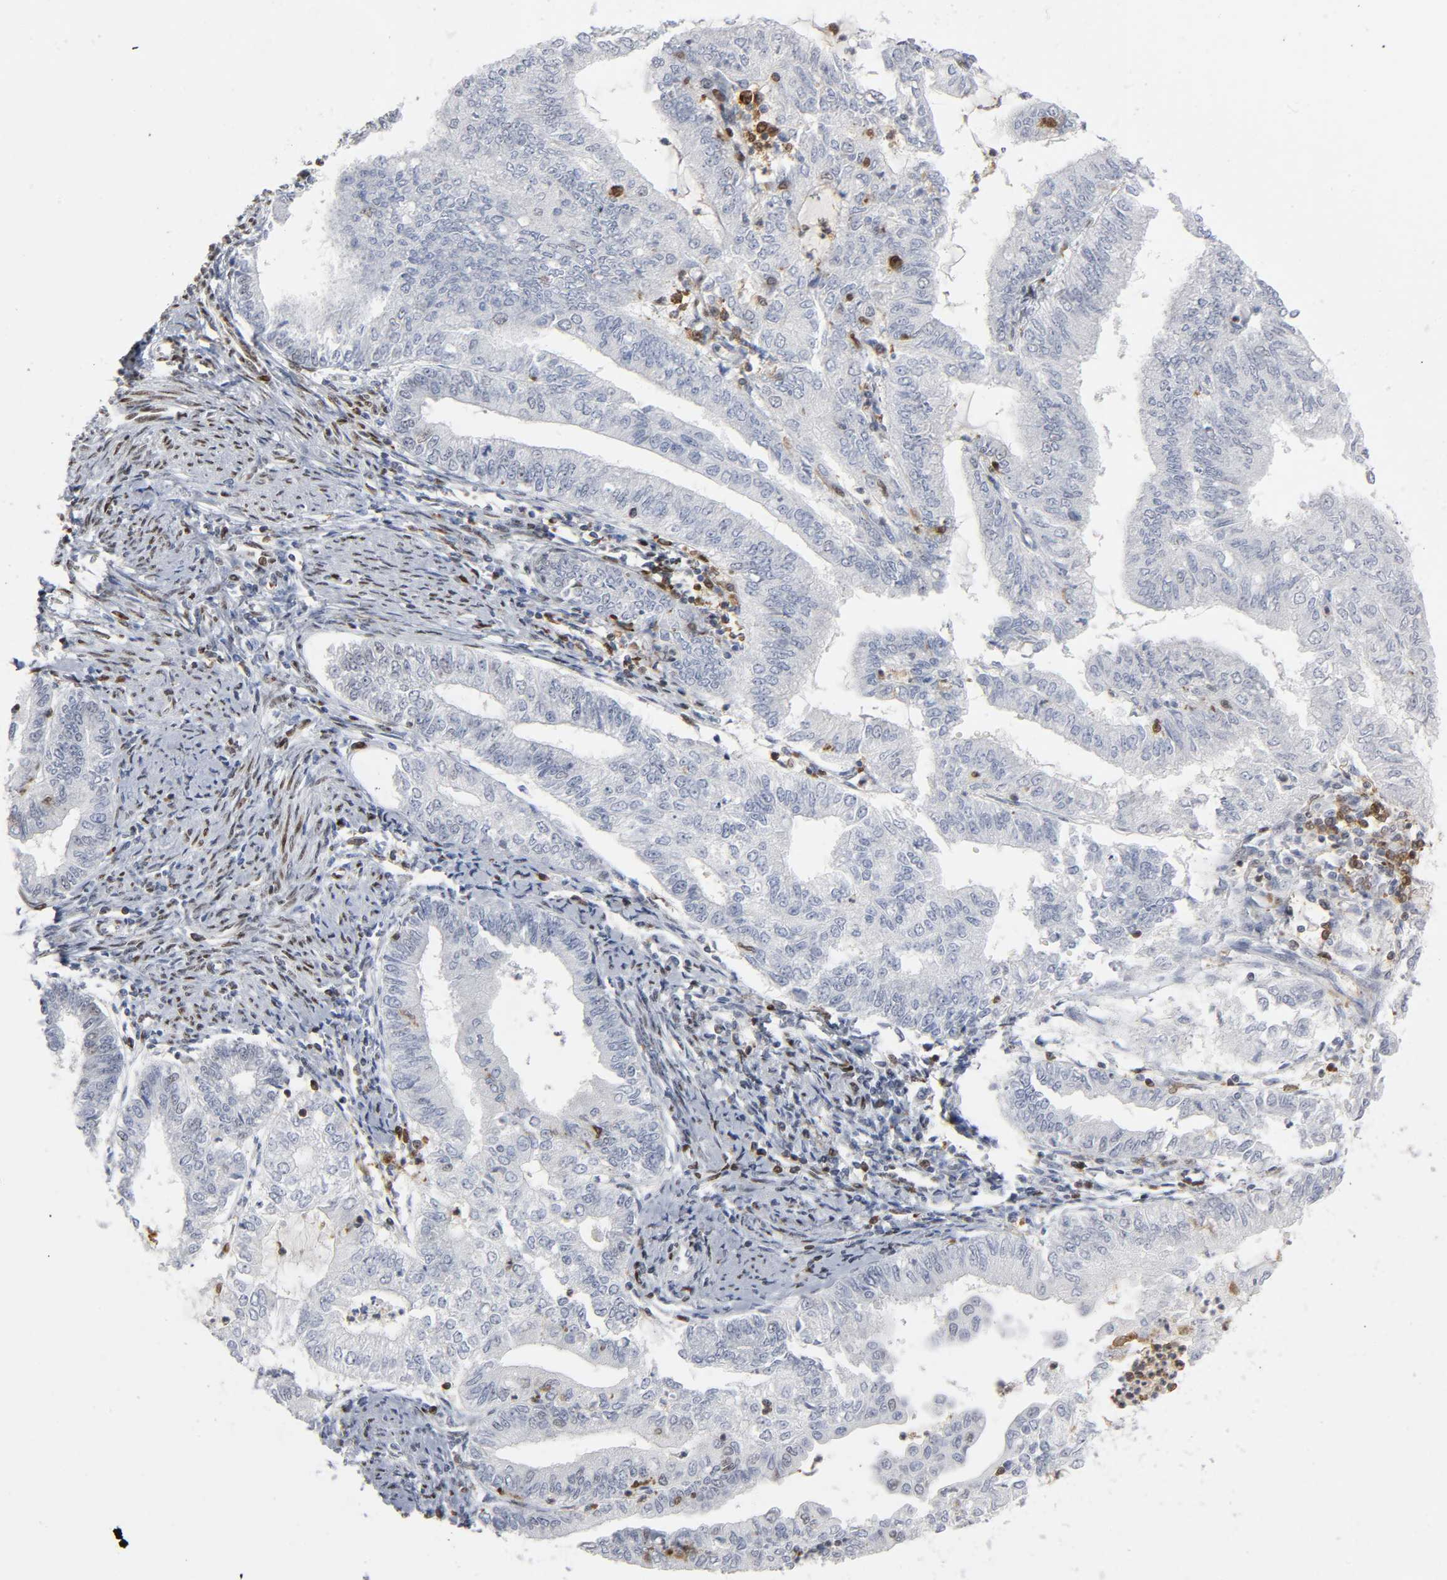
{"staining": {"intensity": "moderate", "quantity": "<25%", "location": "nuclear"}, "tissue": "endometrial cancer", "cell_type": "Tumor cells", "image_type": "cancer", "snomed": [{"axis": "morphology", "description": "Adenocarcinoma, NOS"}, {"axis": "topography", "description": "Endometrium"}], "caption": "Immunohistochemical staining of human endometrial cancer exhibits moderate nuclear protein expression in about <25% of tumor cells.", "gene": "WAS", "patient": {"sex": "female", "age": 66}}